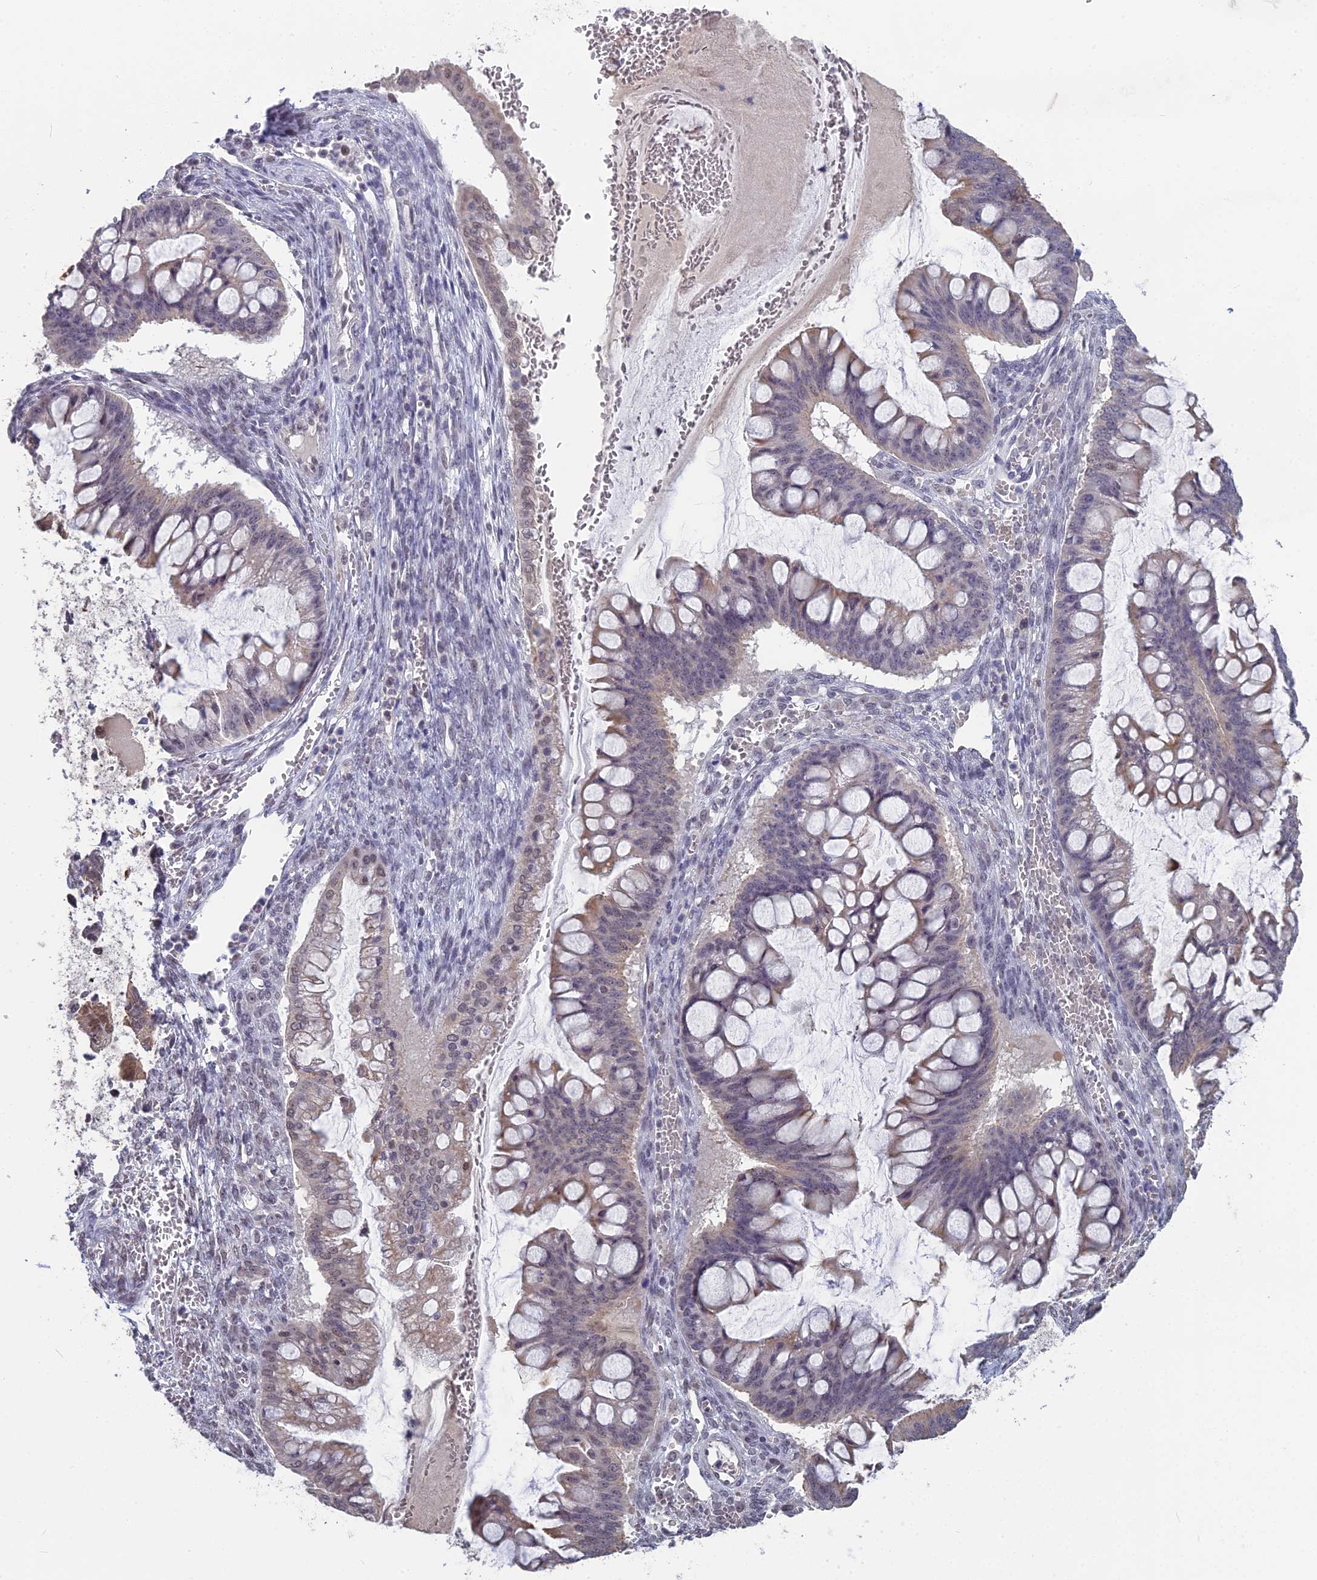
{"staining": {"intensity": "weak", "quantity": "<25%", "location": "cytoplasmic/membranous,nuclear"}, "tissue": "ovarian cancer", "cell_type": "Tumor cells", "image_type": "cancer", "snomed": [{"axis": "morphology", "description": "Cystadenocarcinoma, mucinous, NOS"}, {"axis": "topography", "description": "Ovary"}], "caption": "This photomicrograph is of ovarian mucinous cystadenocarcinoma stained with immunohistochemistry (IHC) to label a protein in brown with the nuclei are counter-stained blue. There is no positivity in tumor cells.", "gene": "MT-CO3", "patient": {"sex": "female", "age": 73}}